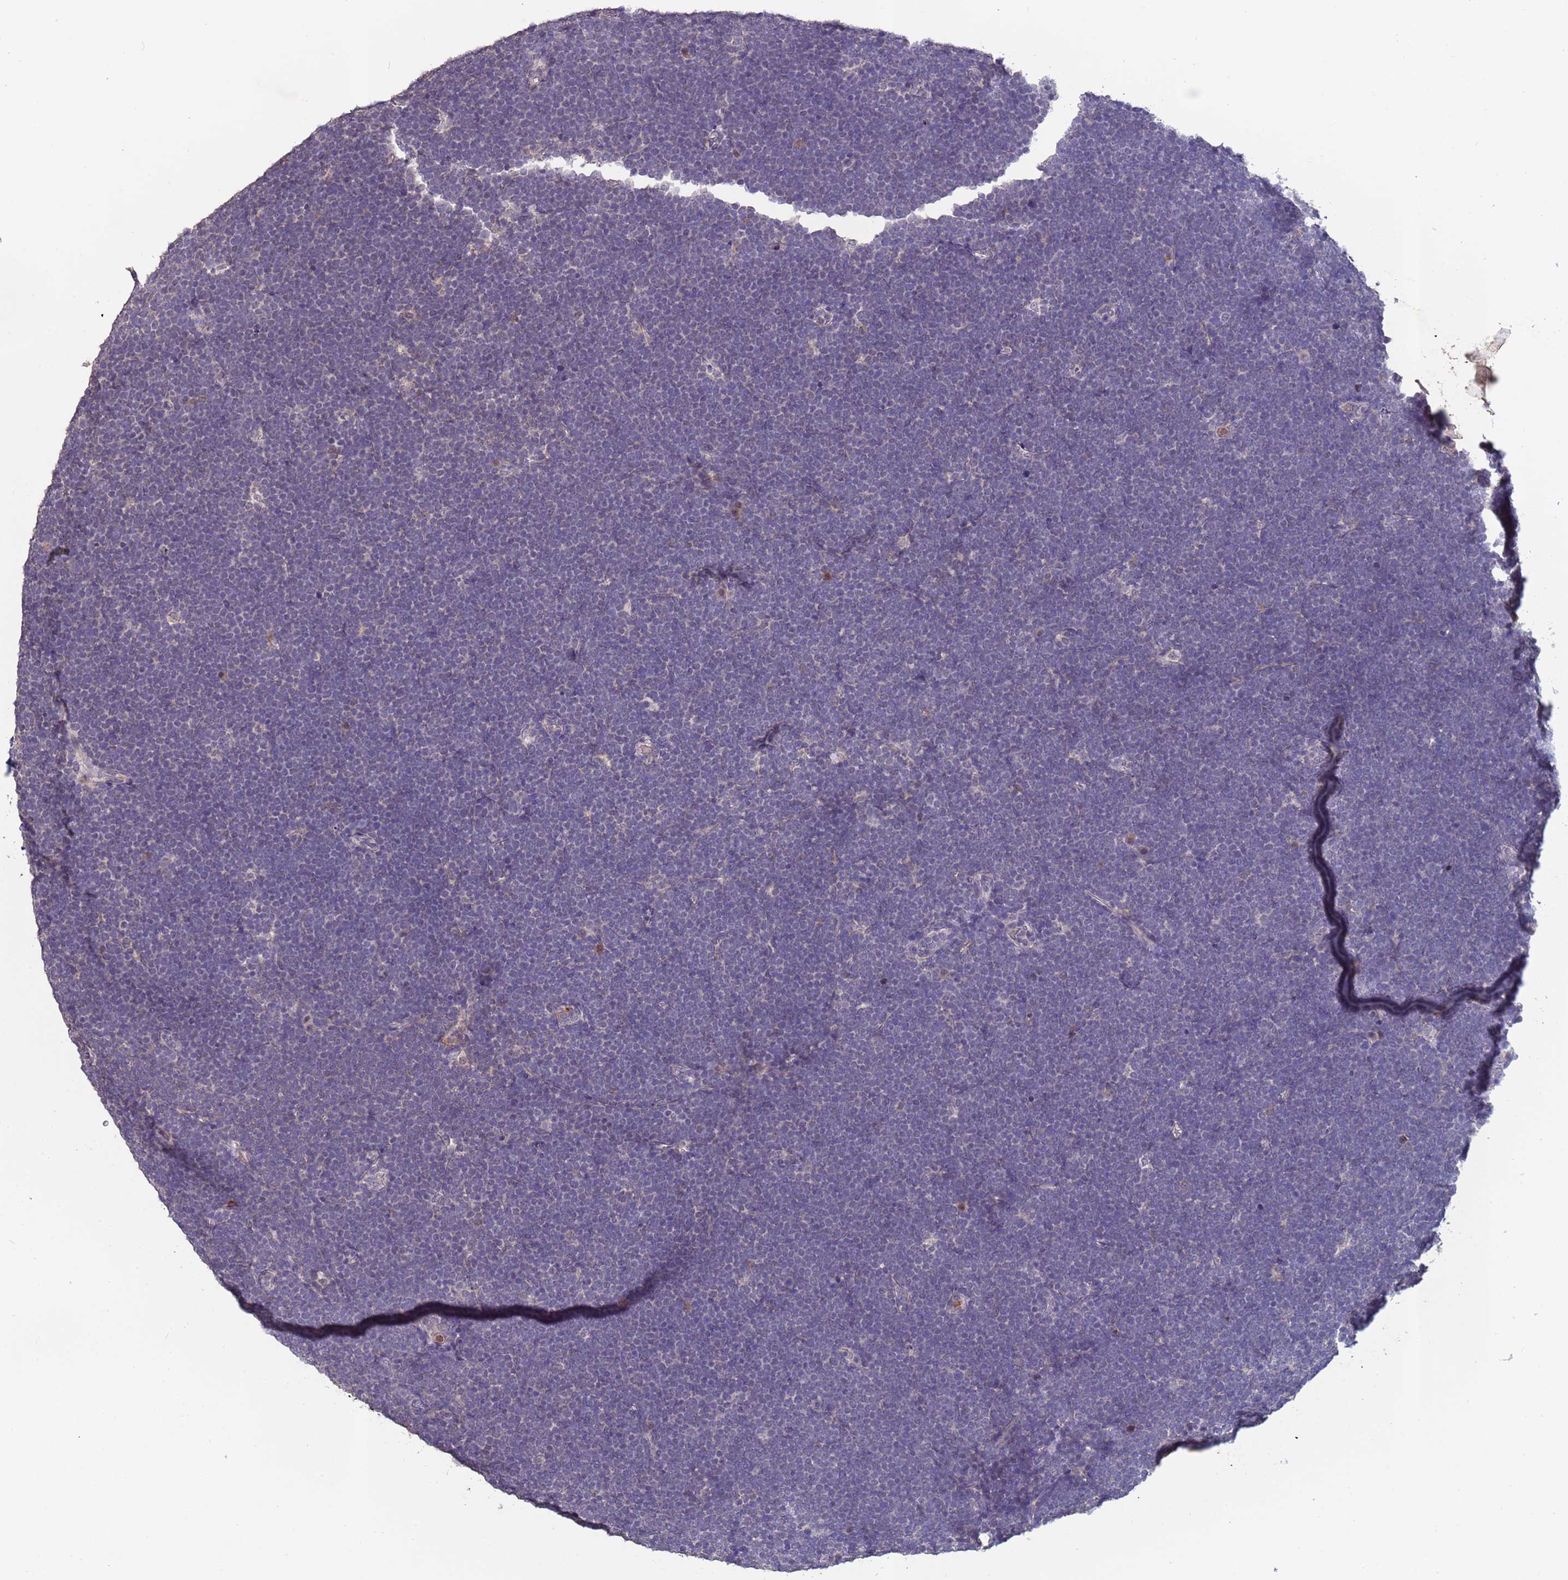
{"staining": {"intensity": "negative", "quantity": "none", "location": "none"}, "tissue": "lymphoma", "cell_type": "Tumor cells", "image_type": "cancer", "snomed": [{"axis": "morphology", "description": "Malignant lymphoma, non-Hodgkin's type, High grade"}, {"axis": "topography", "description": "Lymph node"}], "caption": "High magnification brightfield microscopy of lymphoma stained with DAB (3,3'-diaminobenzidine) (brown) and counterstained with hematoxylin (blue): tumor cells show no significant positivity.", "gene": "ZNF248", "patient": {"sex": "male", "age": 13}}